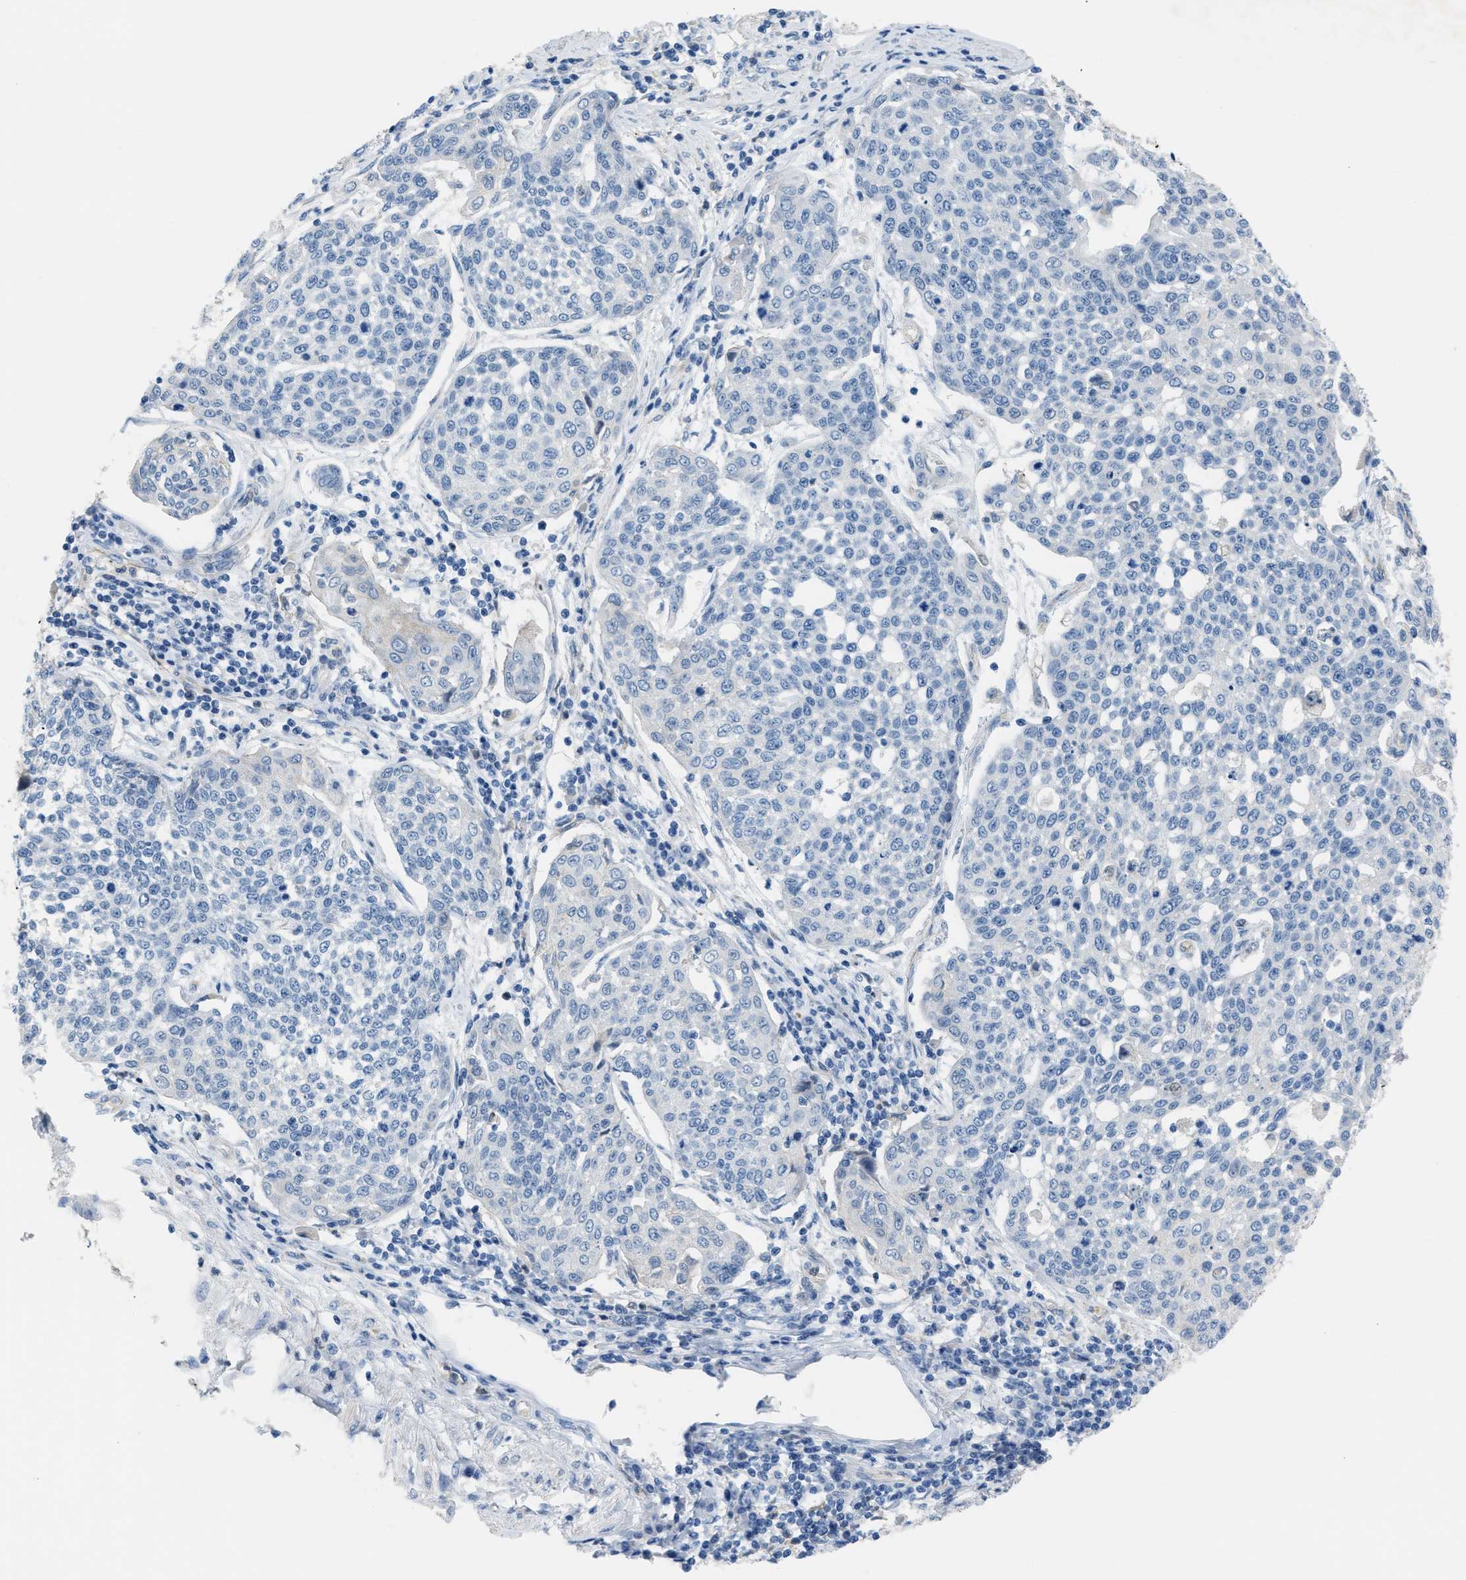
{"staining": {"intensity": "negative", "quantity": "none", "location": "none"}, "tissue": "cervical cancer", "cell_type": "Tumor cells", "image_type": "cancer", "snomed": [{"axis": "morphology", "description": "Squamous cell carcinoma, NOS"}, {"axis": "topography", "description": "Cervix"}], "caption": "Tumor cells show no significant protein expression in cervical cancer (squamous cell carcinoma).", "gene": "CRB3", "patient": {"sex": "female", "age": 34}}